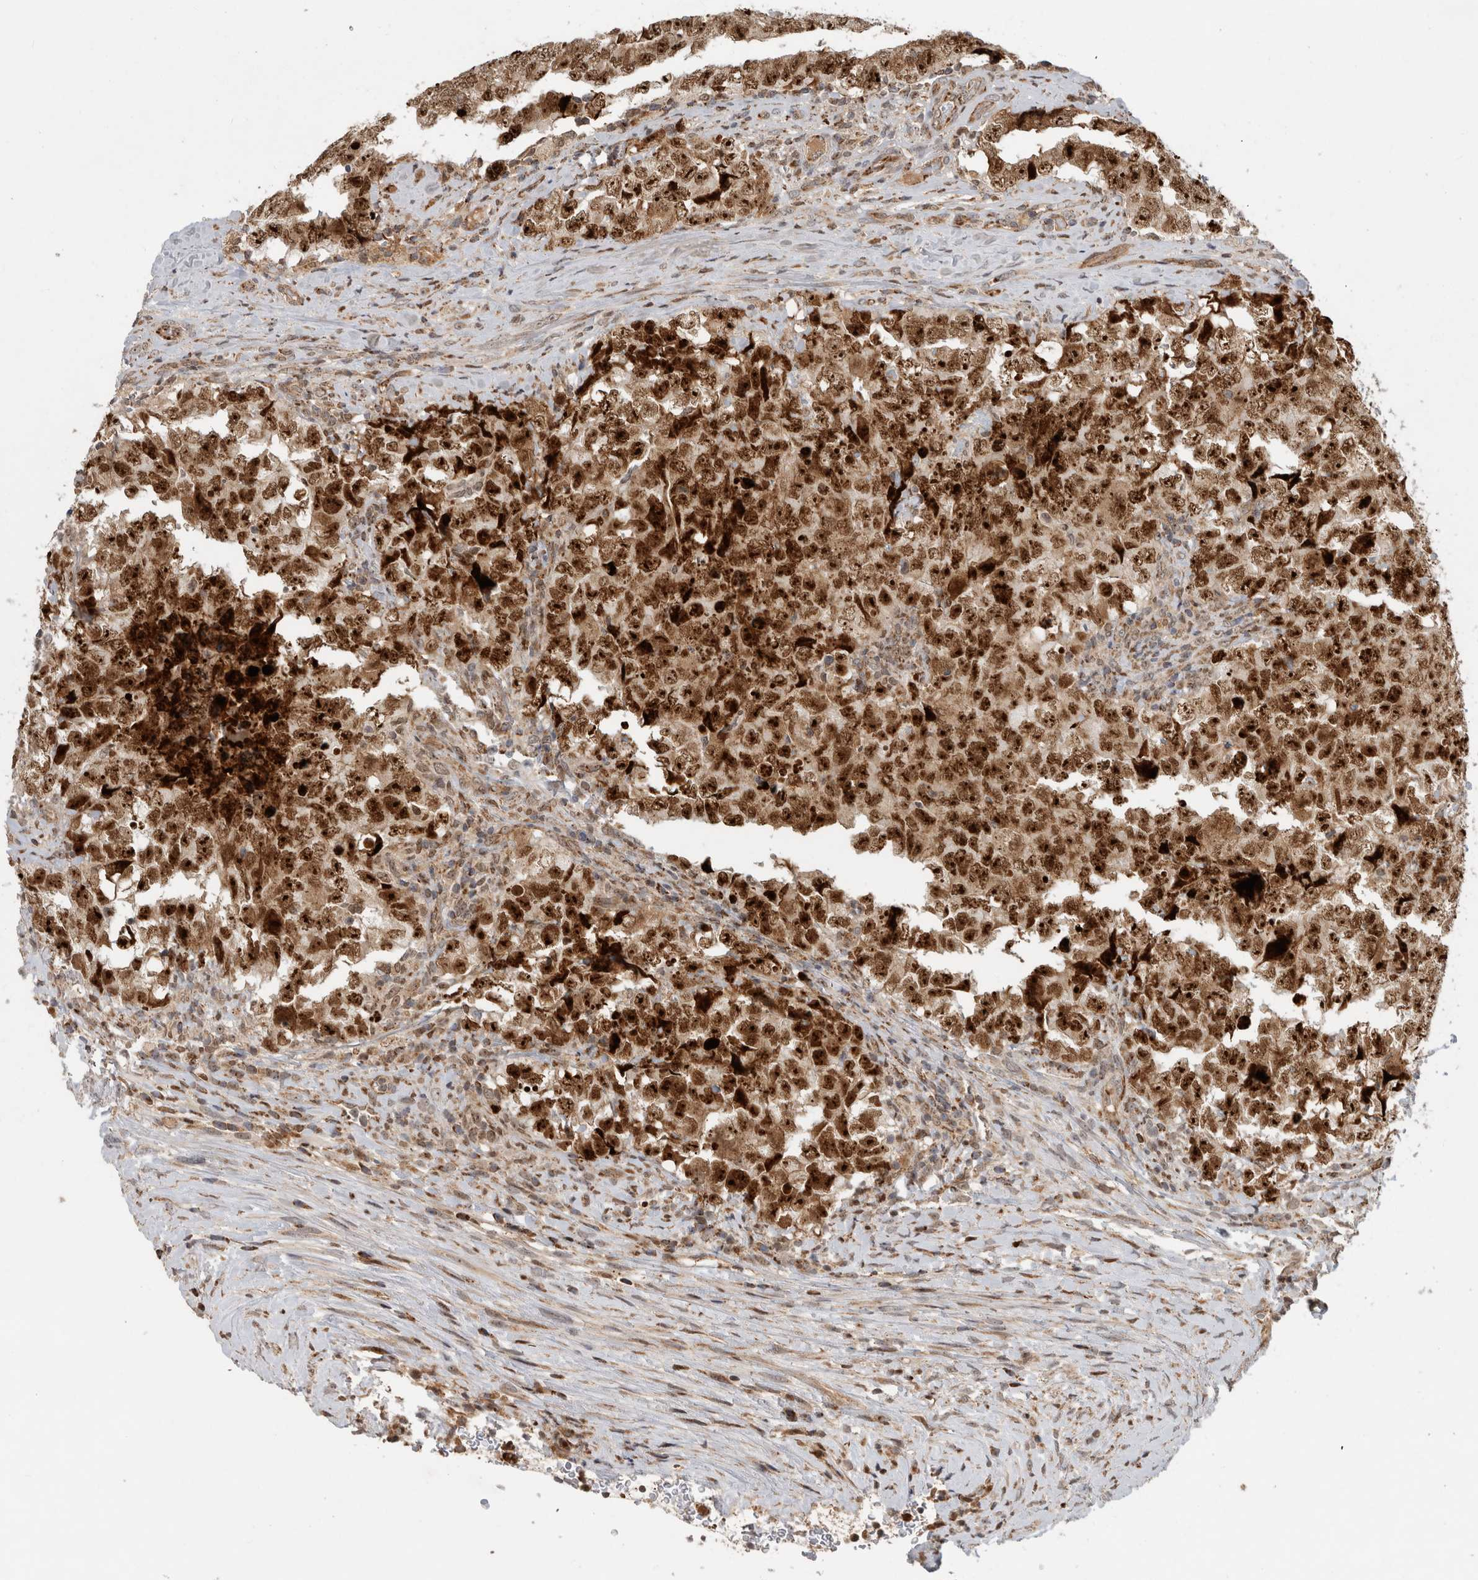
{"staining": {"intensity": "strong", "quantity": ">75%", "location": "cytoplasmic/membranous,nuclear"}, "tissue": "testis cancer", "cell_type": "Tumor cells", "image_type": "cancer", "snomed": [{"axis": "morphology", "description": "Carcinoma, Embryonal, NOS"}, {"axis": "topography", "description": "Testis"}], "caption": "IHC staining of testis embryonal carcinoma, which demonstrates high levels of strong cytoplasmic/membranous and nuclear staining in approximately >75% of tumor cells indicating strong cytoplasmic/membranous and nuclear protein staining. The staining was performed using DAB (brown) for protein detection and nuclei were counterstained in hematoxylin (blue).", "gene": "INSRR", "patient": {"sex": "male", "age": 26}}